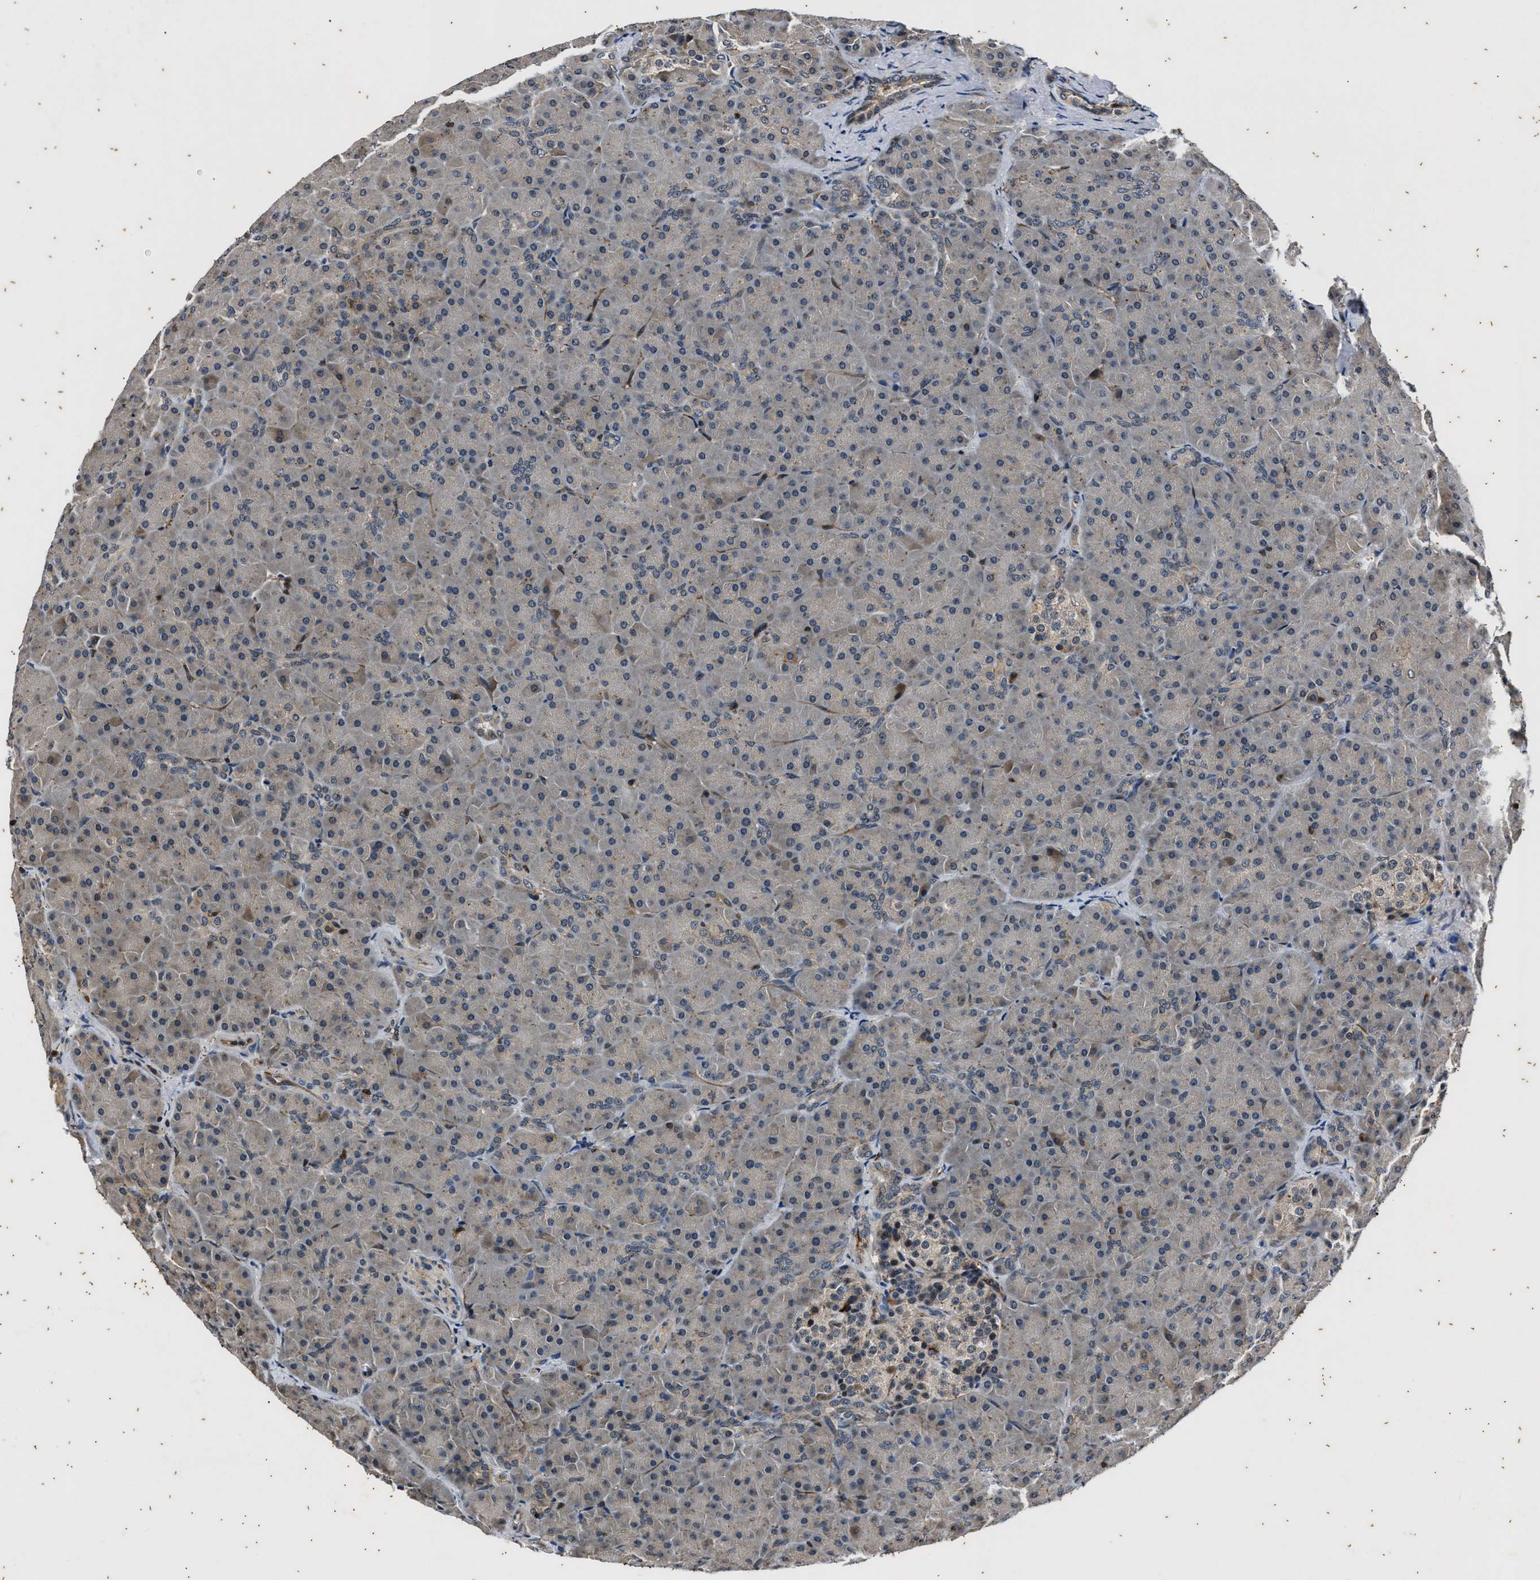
{"staining": {"intensity": "weak", "quantity": "<25%", "location": "cytoplasmic/membranous"}, "tissue": "pancreas", "cell_type": "Exocrine glandular cells", "image_type": "normal", "snomed": [{"axis": "morphology", "description": "Normal tissue, NOS"}, {"axis": "topography", "description": "Pancreas"}], "caption": "The immunohistochemistry image has no significant staining in exocrine glandular cells of pancreas. (Brightfield microscopy of DAB (3,3'-diaminobenzidine) immunohistochemistry at high magnification).", "gene": "PTPN7", "patient": {"sex": "male", "age": 66}}